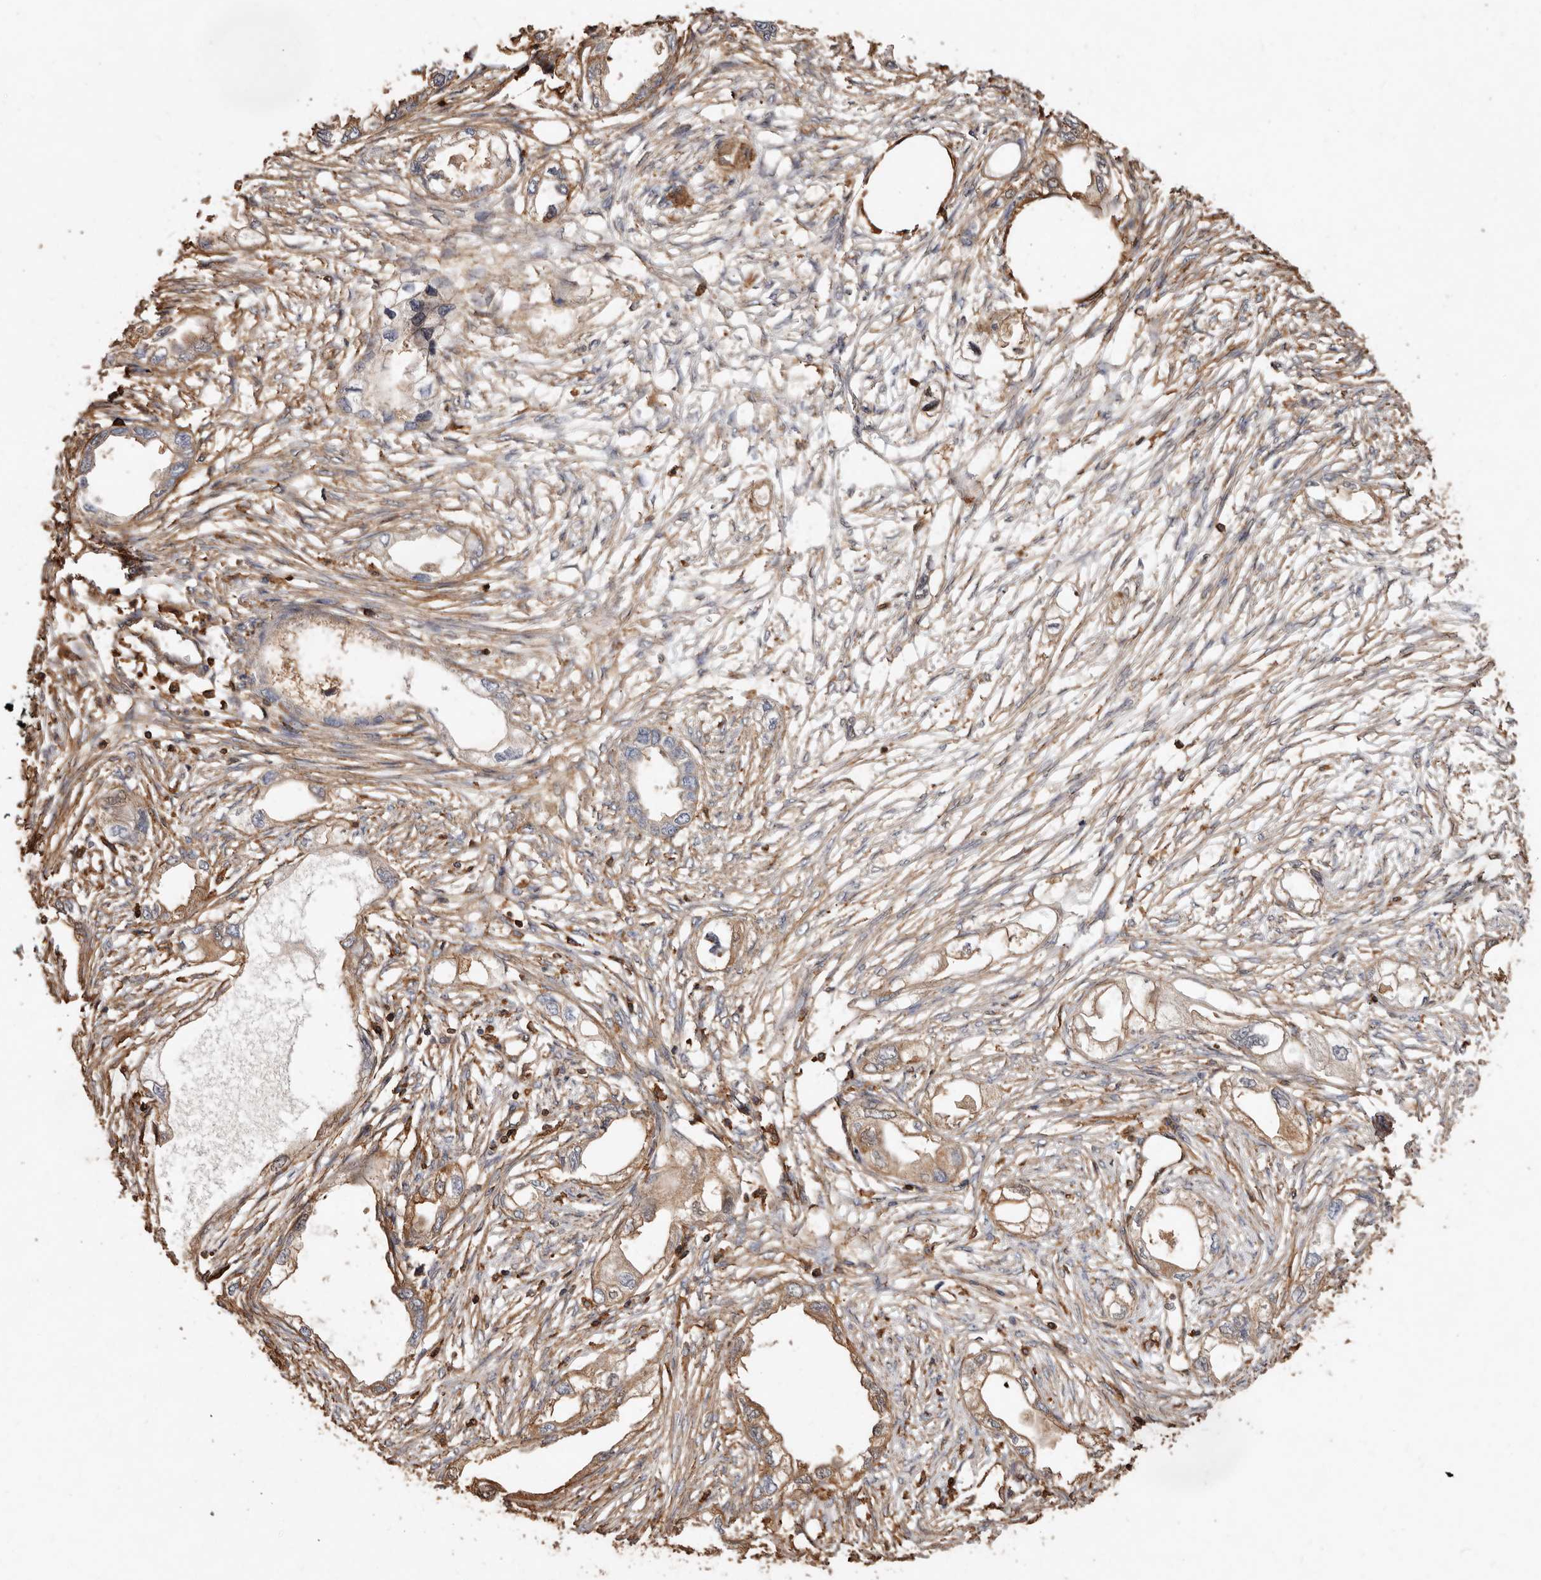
{"staining": {"intensity": "moderate", "quantity": ">75%", "location": "cytoplasmic/membranous"}, "tissue": "endometrial cancer", "cell_type": "Tumor cells", "image_type": "cancer", "snomed": [{"axis": "morphology", "description": "Adenocarcinoma, NOS"}, {"axis": "morphology", "description": "Adenocarcinoma, metastatic, NOS"}, {"axis": "topography", "description": "Adipose tissue"}, {"axis": "topography", "description": "Endometrium"}], "caption": "High-magnification brightfield microscopy of endometrial adenocarcinoma stained with DAB (3,3'-diaminobenzidine) (brown) and counterstained with hematoxylin (blue). tumor cells exhibit moderate cytoplasmic/membranous positivity is appreciated in approximately>75% of cells.", "gene": "COQ8B", "patient": {"sex": "female", "age": 67}}